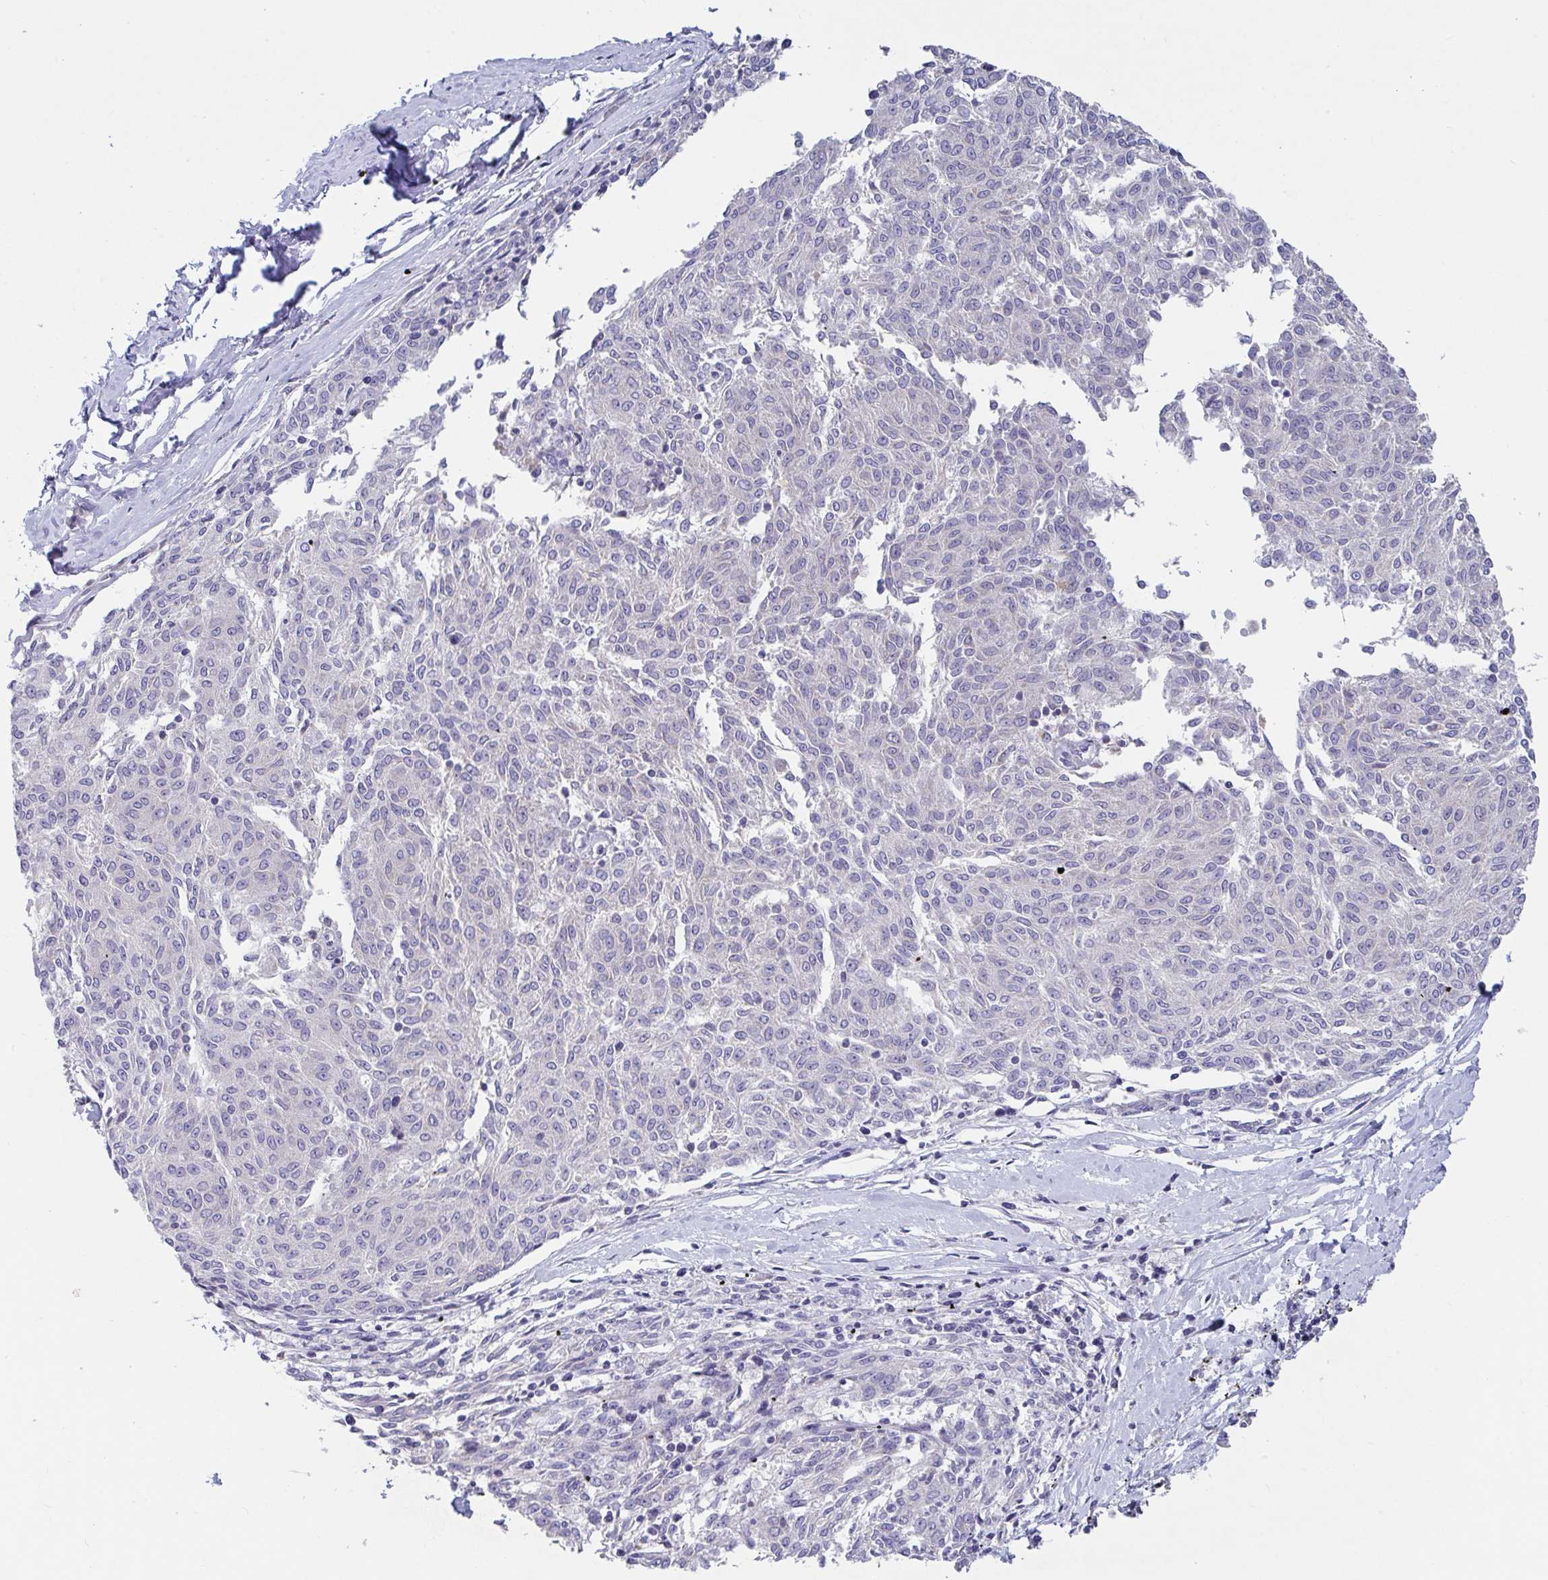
{"staining": {"intensity": "negative", "quantity": "none", "location": "none"}, "tissue": "melanoma", "cell_type": "Tumor cells", "image_type": "cancer", "snomed": [{"axis": "morphology", "description": "Malignant melanoma, NOS"}, {"axis": "topography", "description": "Skin"}], "caption": "Immunohistochemistry of human melanoma exhibits no staining in tumor cells. (DAB (3,3'-diaminobenzidine) immunohistochemistry (IHC) visualized using brightfield microscopy, high magnification).", "gene": "ZNF561", "patient": {"sex": "female", "age": 72}}